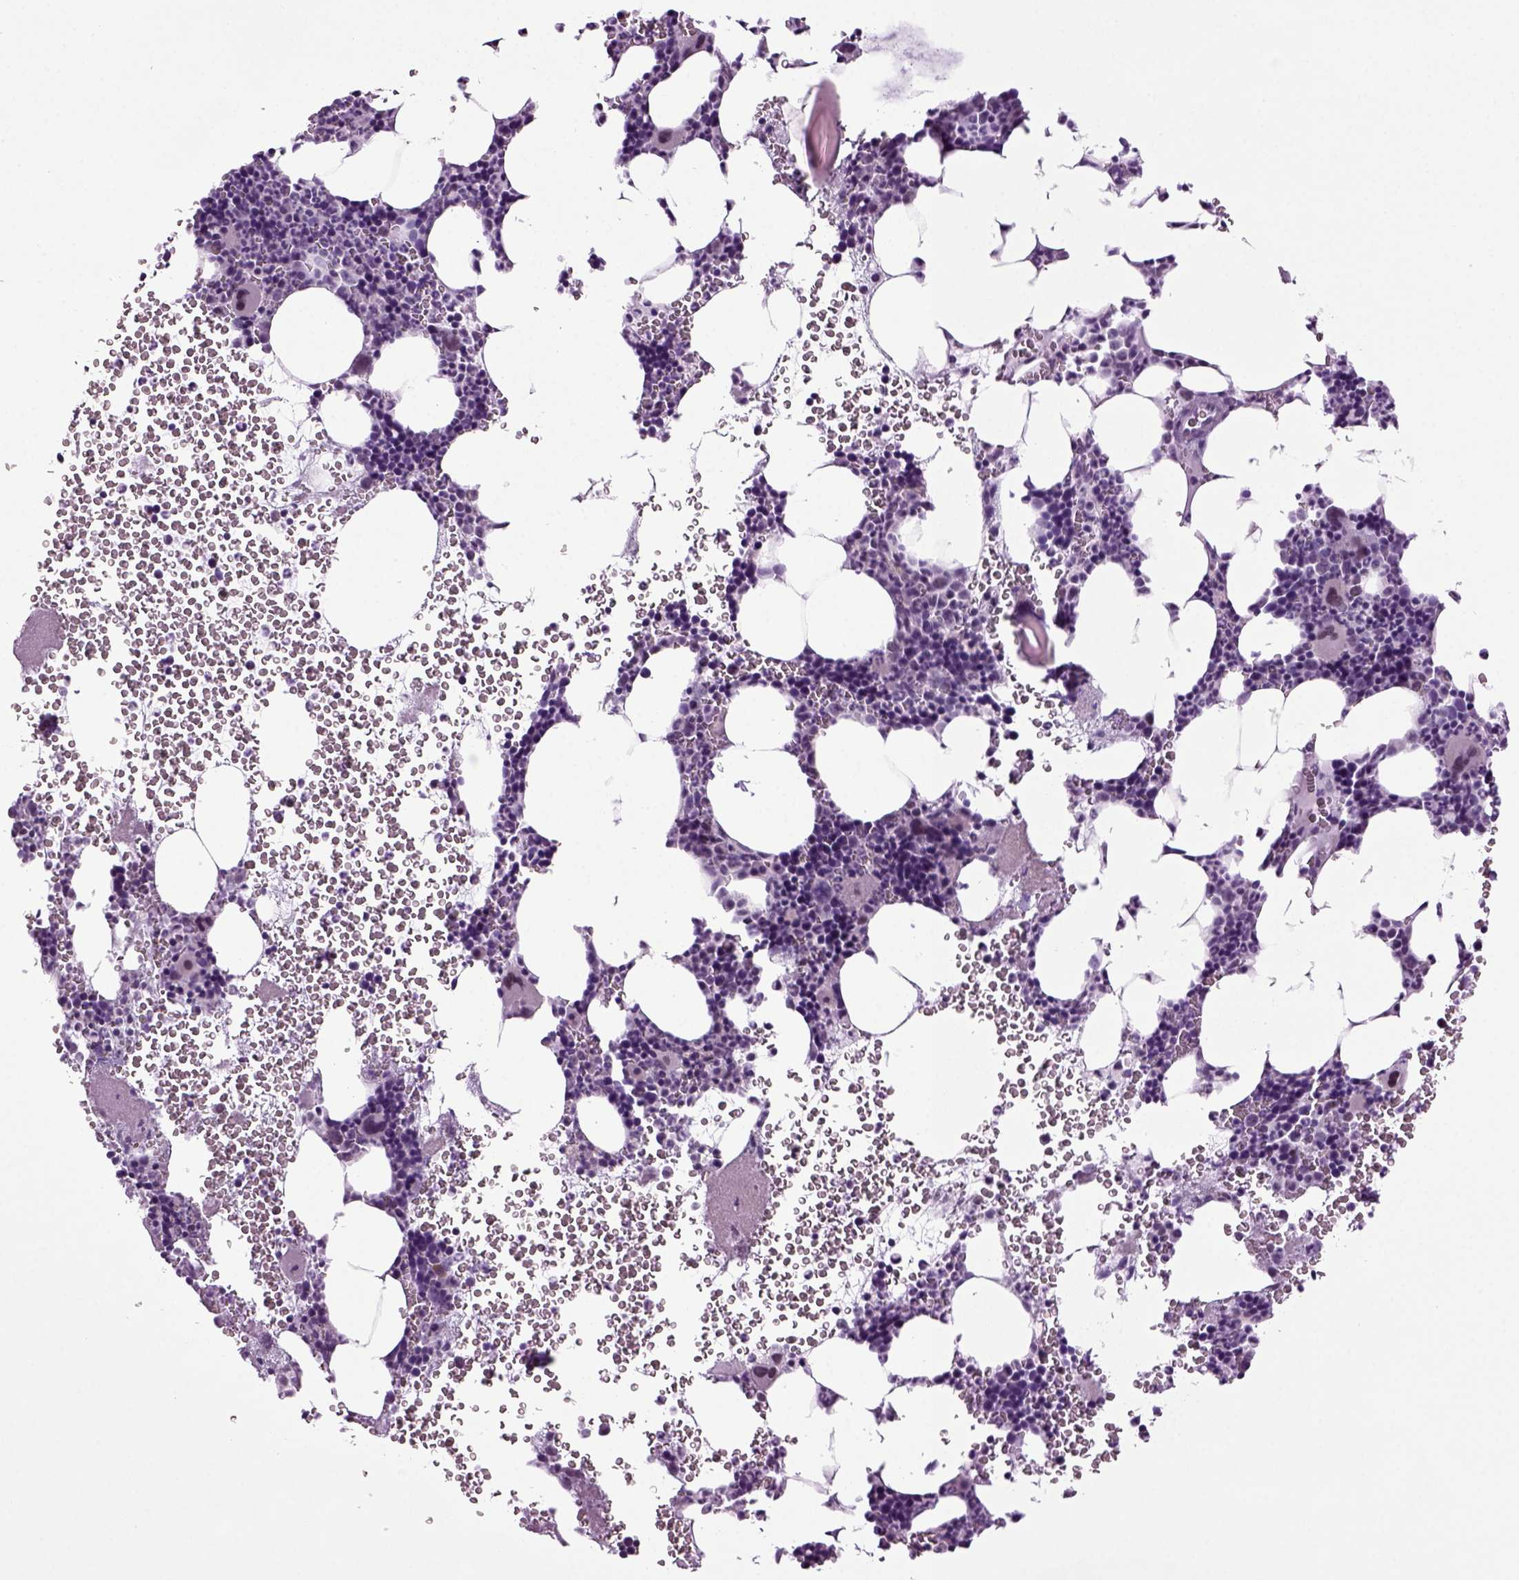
{"staining": {"intensity": "negative", "quantity": "none", "location": "none"}, "tissue": "bone marrow", "cell_type": "Hematopoietic cells", "image_type": "normal", "snomed": [{"axis": "morphology", "description": "Normal tissue, NOS"}, {"axis": "topography", "description": "Bone marrow"}], "caption": "Immunohistochemical staining of unremarkable bone marrow displays no significant expression in hematopoietic cells. (DAB immunohistochemistry, high magnification).", "gene": "RFX3", "patient": {"sex": "male", "age": 44}}